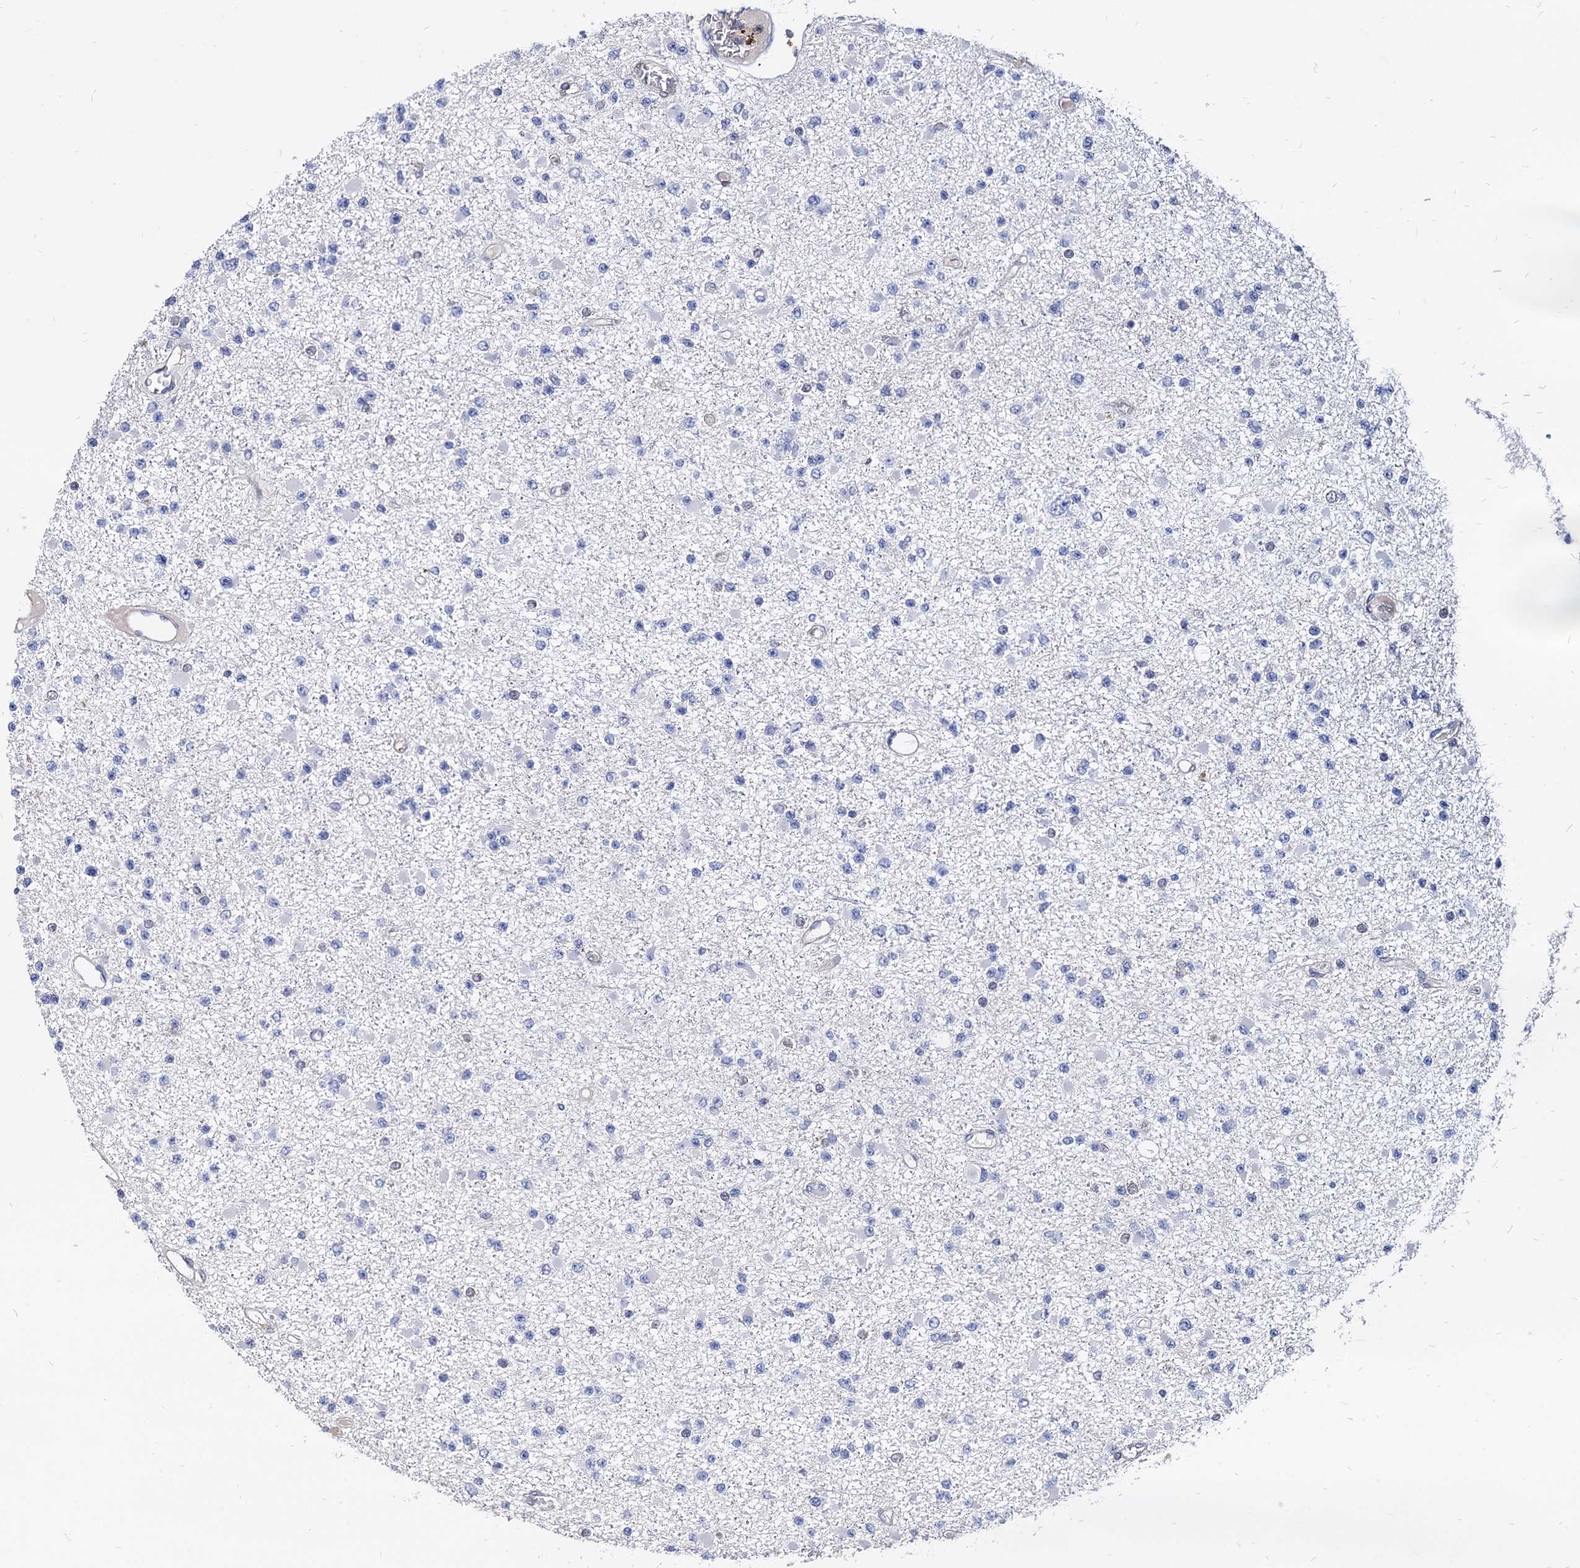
{"staining": {"intensity": "negative", "quantity": "none", "location": "none"}, "tissue": "glioma", "cell_type": "Tumor cells", "image_type": "cancer", "snomed": [{"axis": "morphology", "description": "Glioma, malignant, Low grade"}, {"axis": "topography", "description": "Brain"}], "caption": "There is no significant expression in tumor cells of malignant low-grade glioma.", "gene": "CPPED1", "patient": {"sex": "female", "age": 22}}